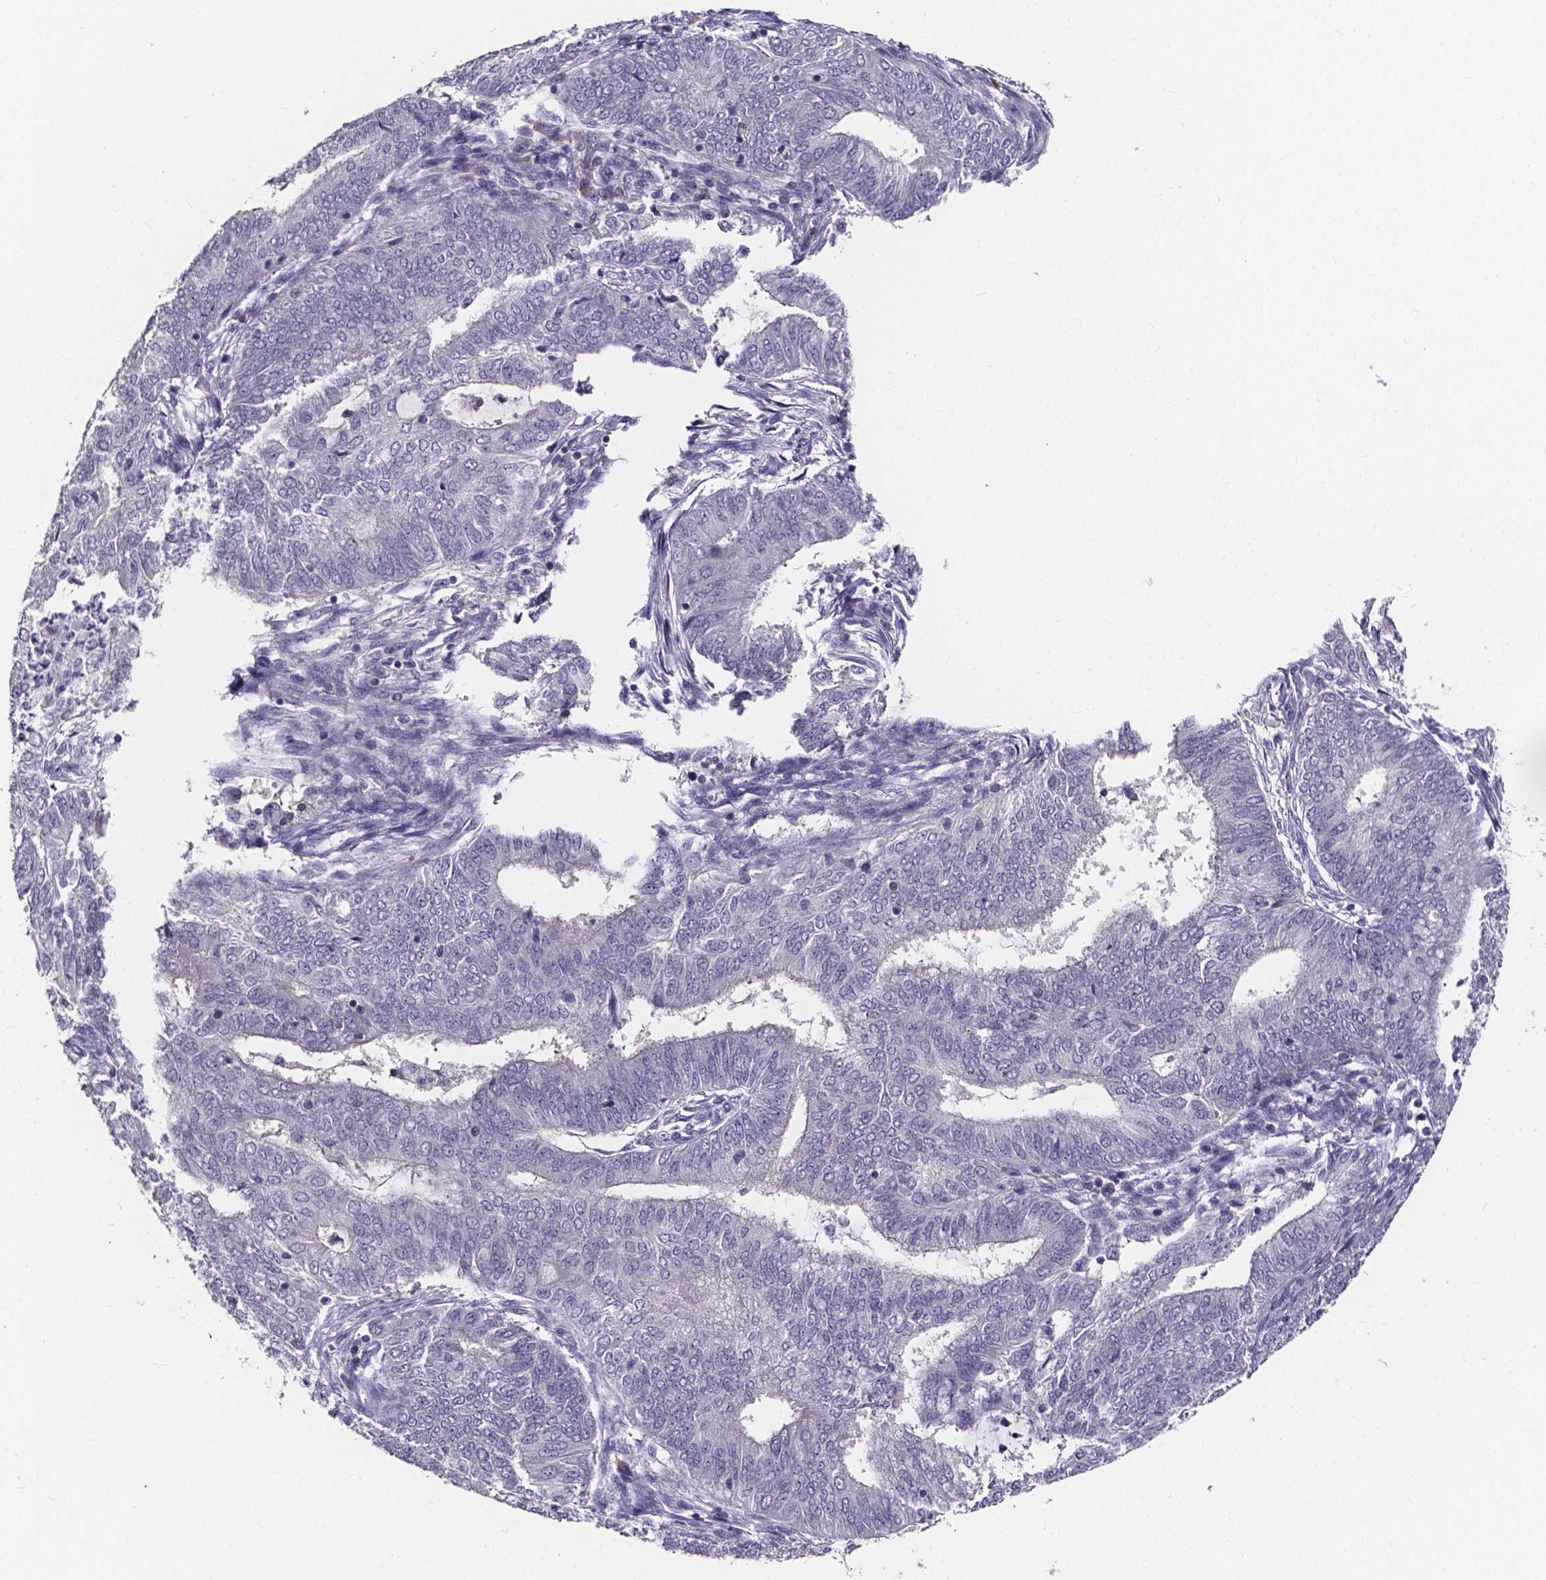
{"staining": {"intensity": "negative", "quantity": "none", "location": "none"}, "tissue": "endometrial cancer", "cell_type": "Tumor cells", "image_type": "cancer", "snomed": [{"axis": "morphology", "description": "Adenocarcinoma, NOS"}, {"axis": "topography", "description": "Endometrium"}], "caption": "Adenocarcinoma (endometrial) was stained to show a protein in brown. There is no significant positivity in tumor cells.", "gene": "SPOCD1", "patient": {"sex": "female", "age": 62}}